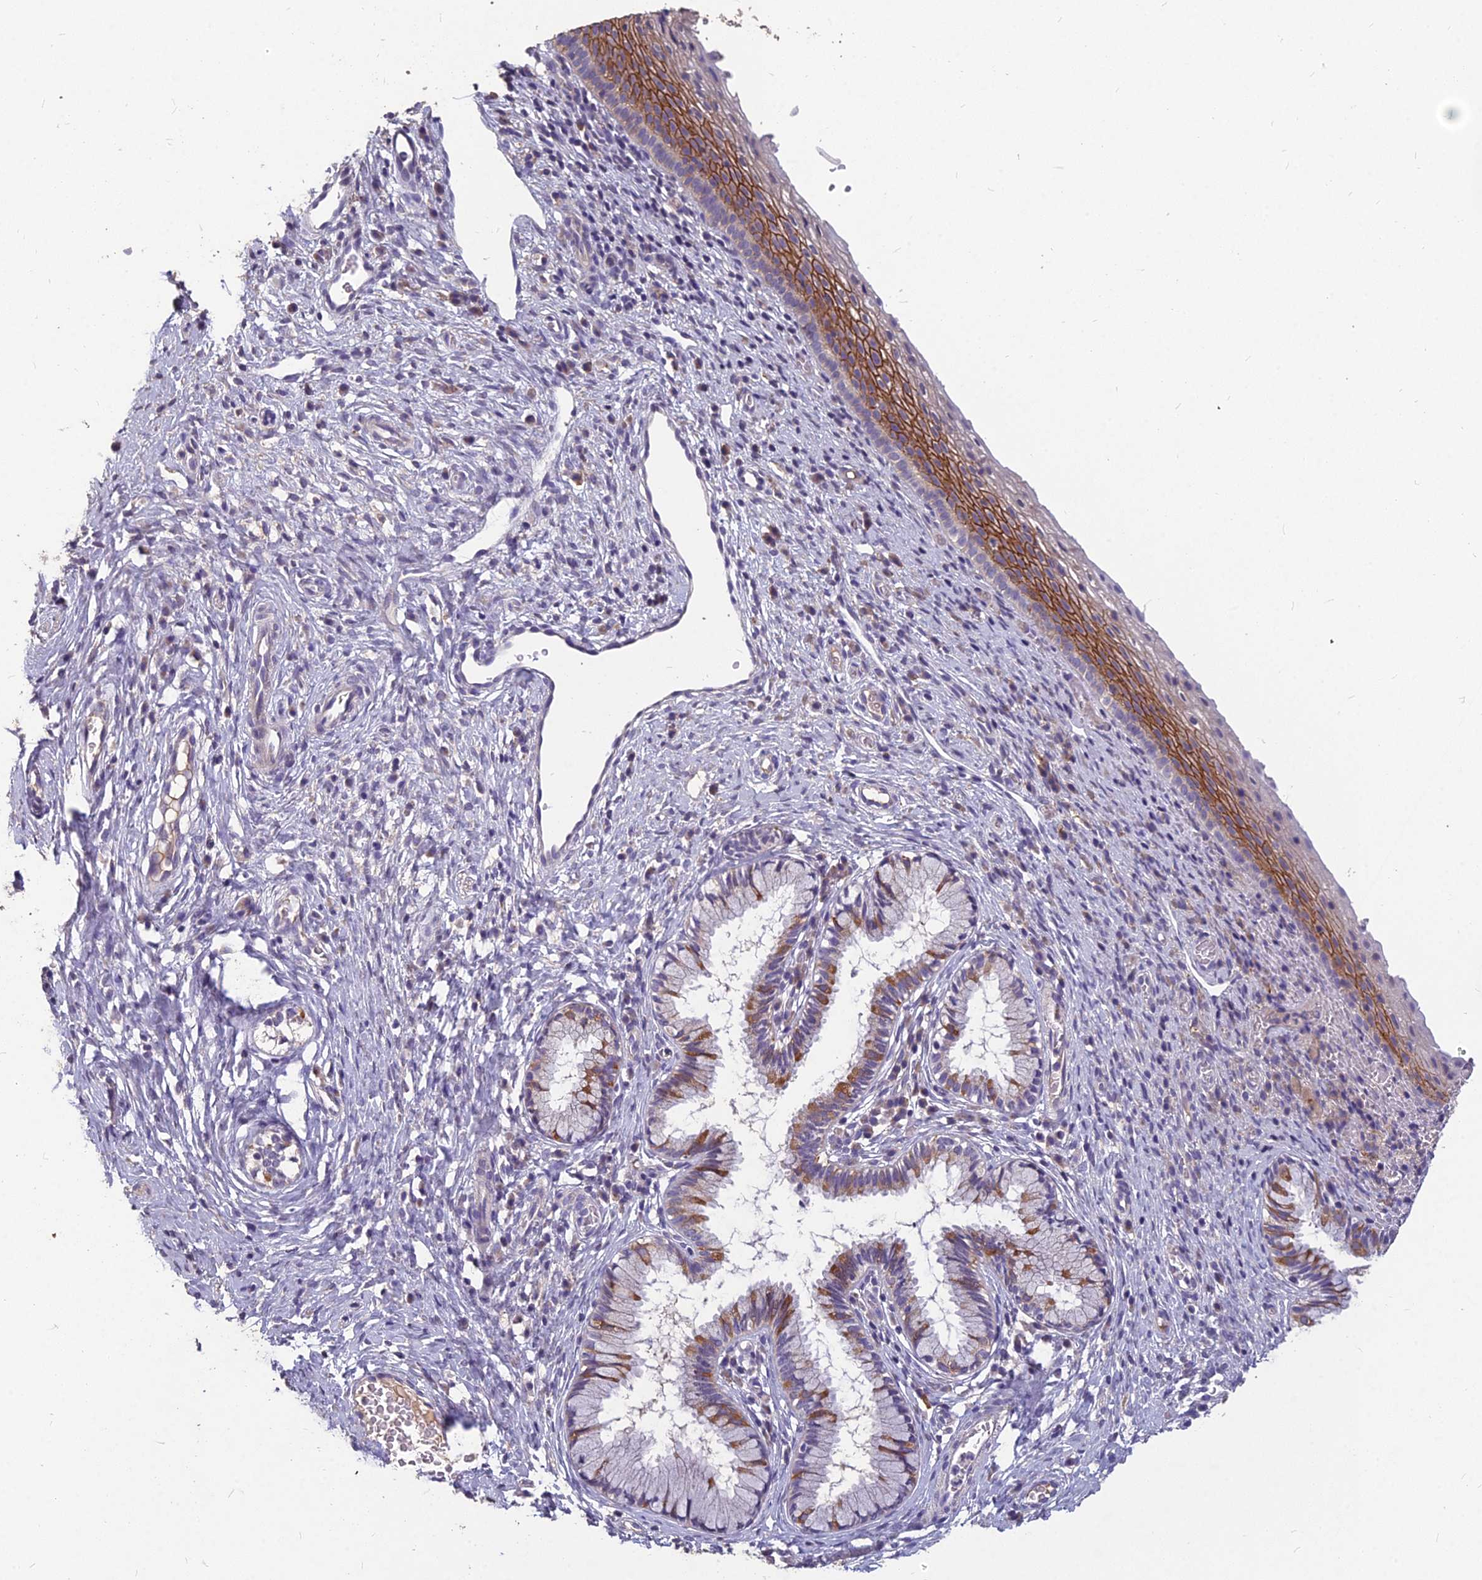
{"staining": {"intensity": "moderate", "quantity": "<25%", "location": "cytoplasmic/membranous"}, "tissue": "cervix", "cell_type": "Glandular cells", "image_type": "normal", "snomed": [{"axis": "morphology", "description": "Normal tissue, NOS"}, {"axis": "topography", "description": "Cervix"}], "caption": "Cervix was stained to show a protein in brown. There is low levels of moderate cytoplasmic/membranous positivity in approximately <25% of glandular cells. The staining was performed using DAB (3,3'-diaminobenzidine) to visualize the protein expression in brown, while the nuclei were stained in blue with hematoxylin (Magnification: 20x).", "gene": "CEACAM16", "patient": {"sex": "female", "age": 27}}